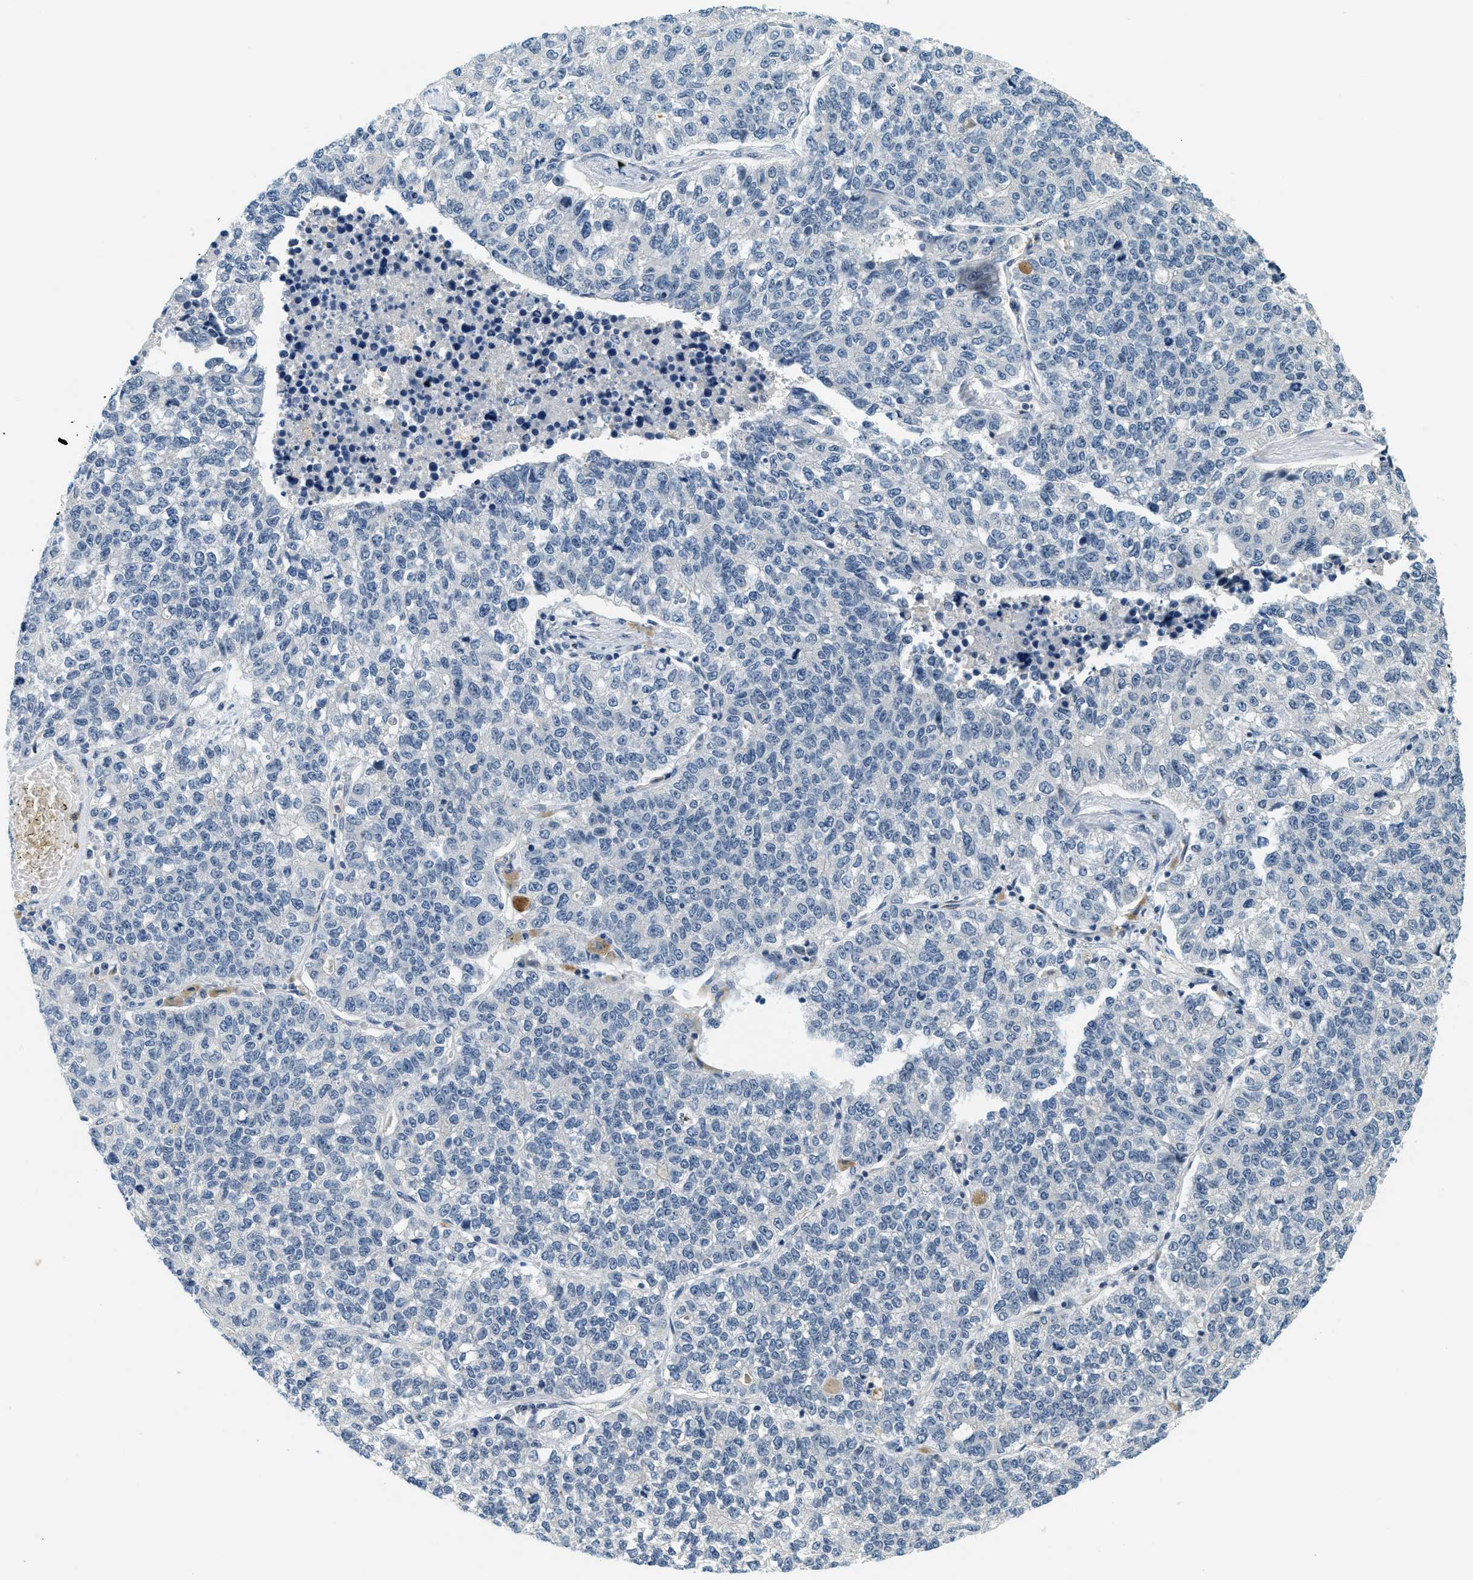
{"staining": {"intensity": "negative", "quantity": "none", "location": "none"}, "tissue": "lung cancer", "cell_type": "Tumor cells", "image_type": "cancer", "snomed": [{"axis": "morphology", "description": "Adenocarcinoma, NOS"}, {"axis": "topography", "description": "Lung"}], "caption": "An IHC histopathology image of adenocarcinoma (lung) is shown. There is no staining in tumor cells of adenocarcinoma (lung).", "gene": "RASGRP2", "patient": {"sex": "male", "age": 49}}